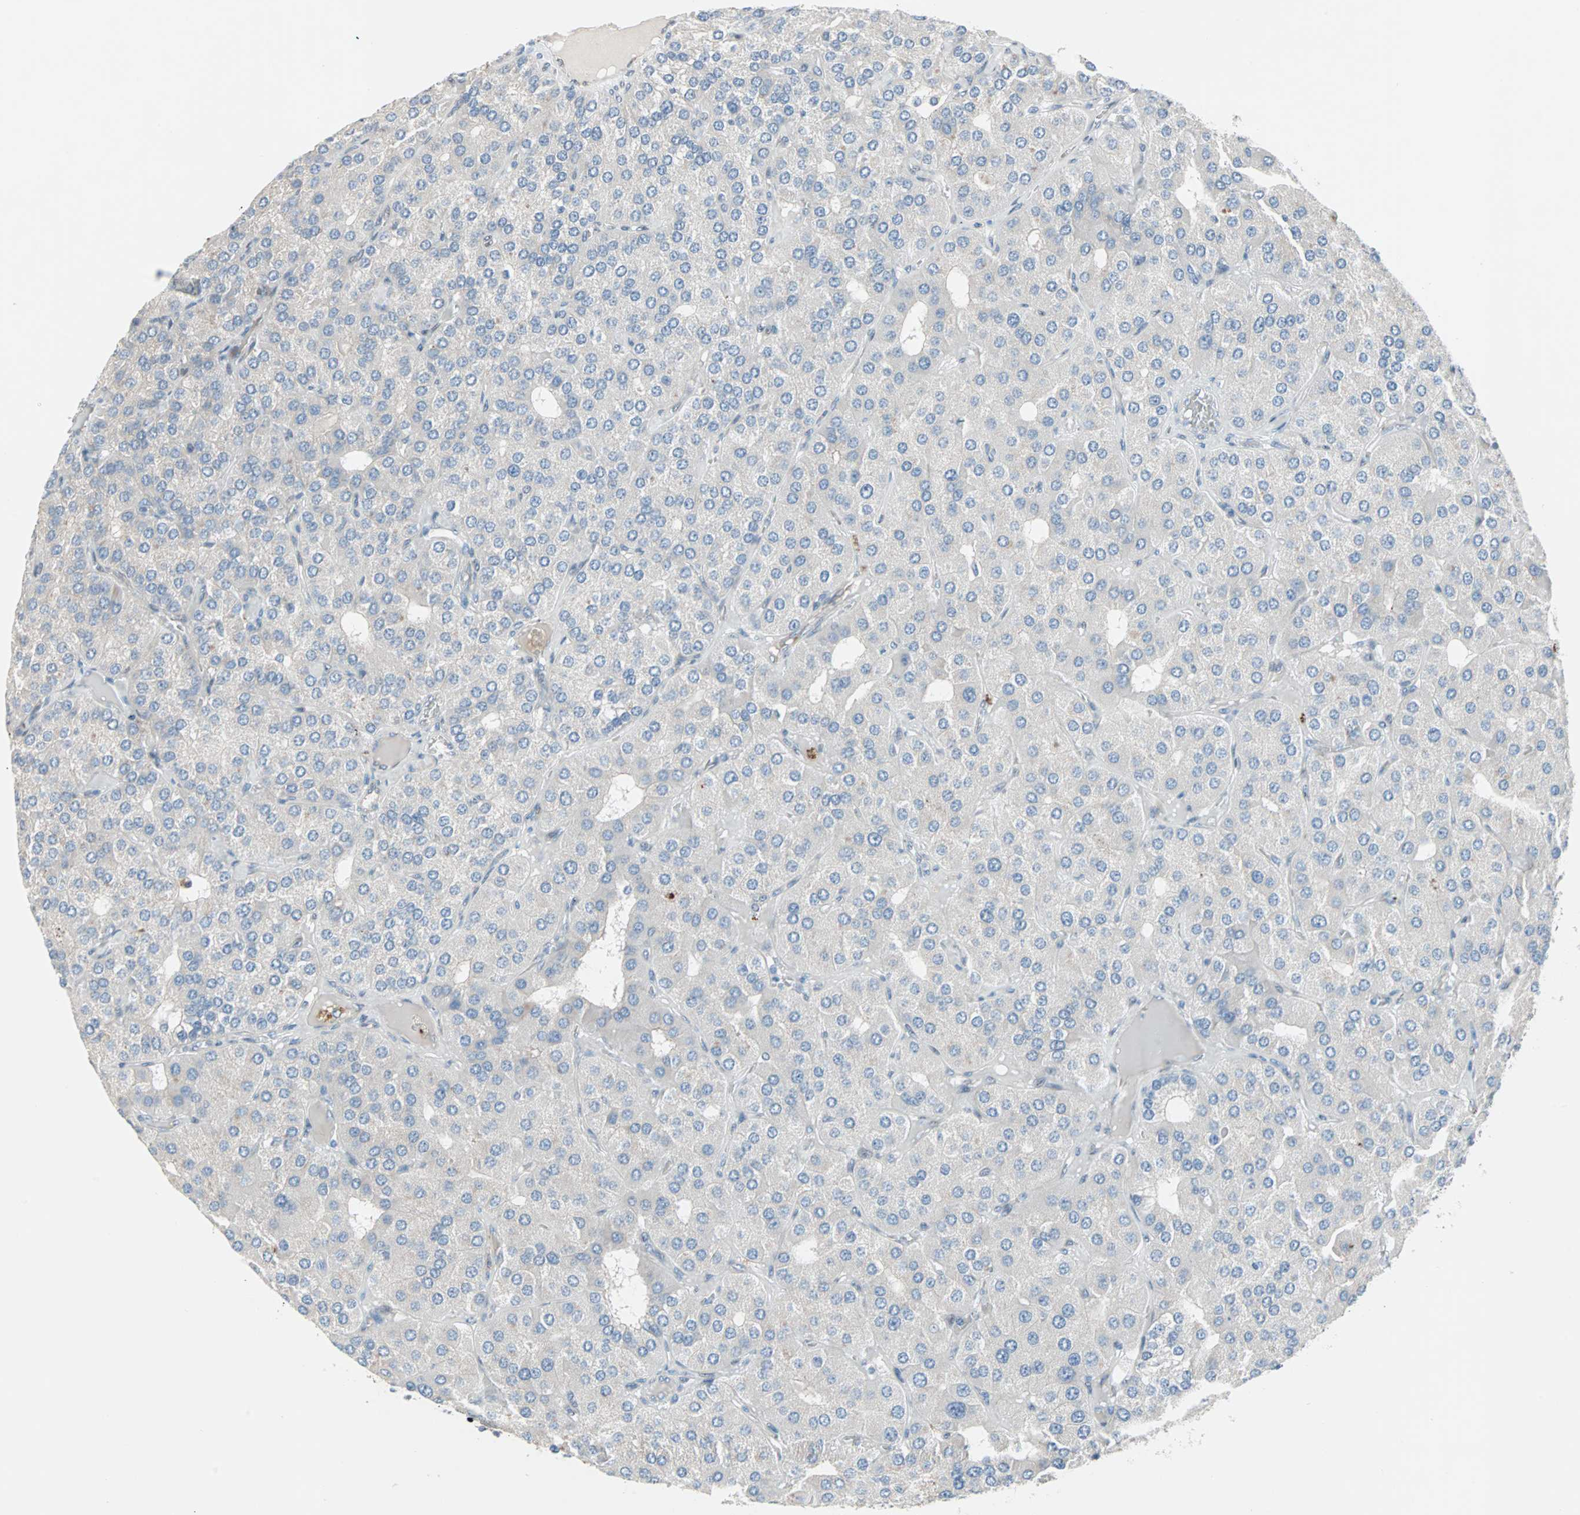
{"staining": {"intensity": "negative", "quantity": "none", "location": "none"}, "tissue": "parathyroid gland", "cell_type": "Glandular cells", "image_type": "normal", "snomed": [{"axis": "morphology", "description": "Normal tissue, NOS"}, {"axis": "morphology", "description": "Adenoma, NOS"}, {"axis": "topography", "description": "Parathyroid gland"}], "caption": "The micrograph reveals no staining of glandular cells in normal parathyroid gland.", "gene": "CAND2", "patient": {"sex": "female", "age": 86}}